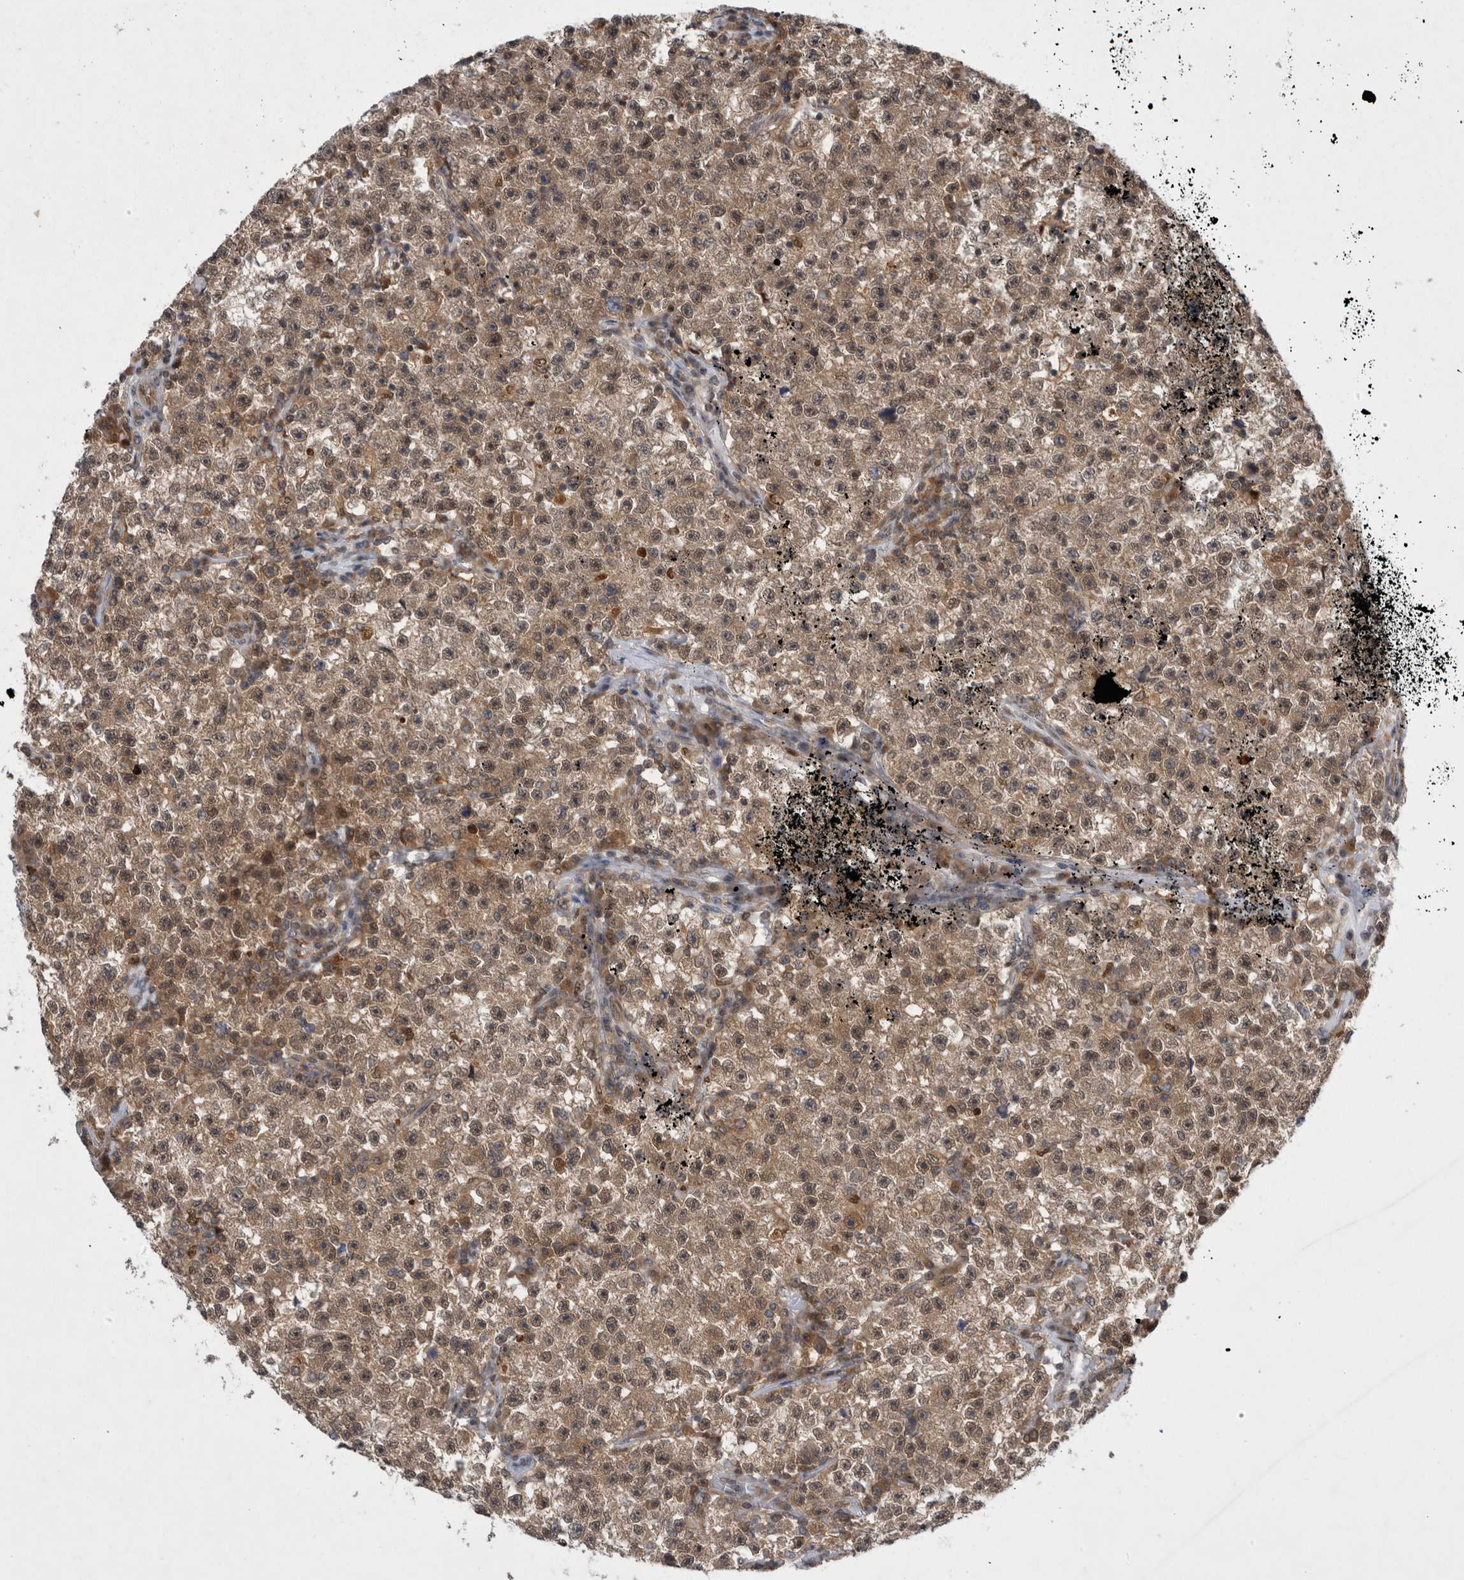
{"staining": {"intensity": "moderate", "quantity": ">75%", "location": "cytoplasmic/membranous,nuclear"}, "tissue": "testis cancer", "cell_type": "Tumor cells", "image_type": "cancer", "snomed": [{"axis": "morphology", "description": "Seminoma, NOS"}, {"axis": "topography", "description": "Testis"}], "caption": "Human seminoma (testis) stained with a brown dye shows moderate cytoplasmic/membranous and nuclear positive positivity in approximately >75% of tumor cells.", "gene": "PSMB2", "patient": {"sex": "male", "age": 22}}